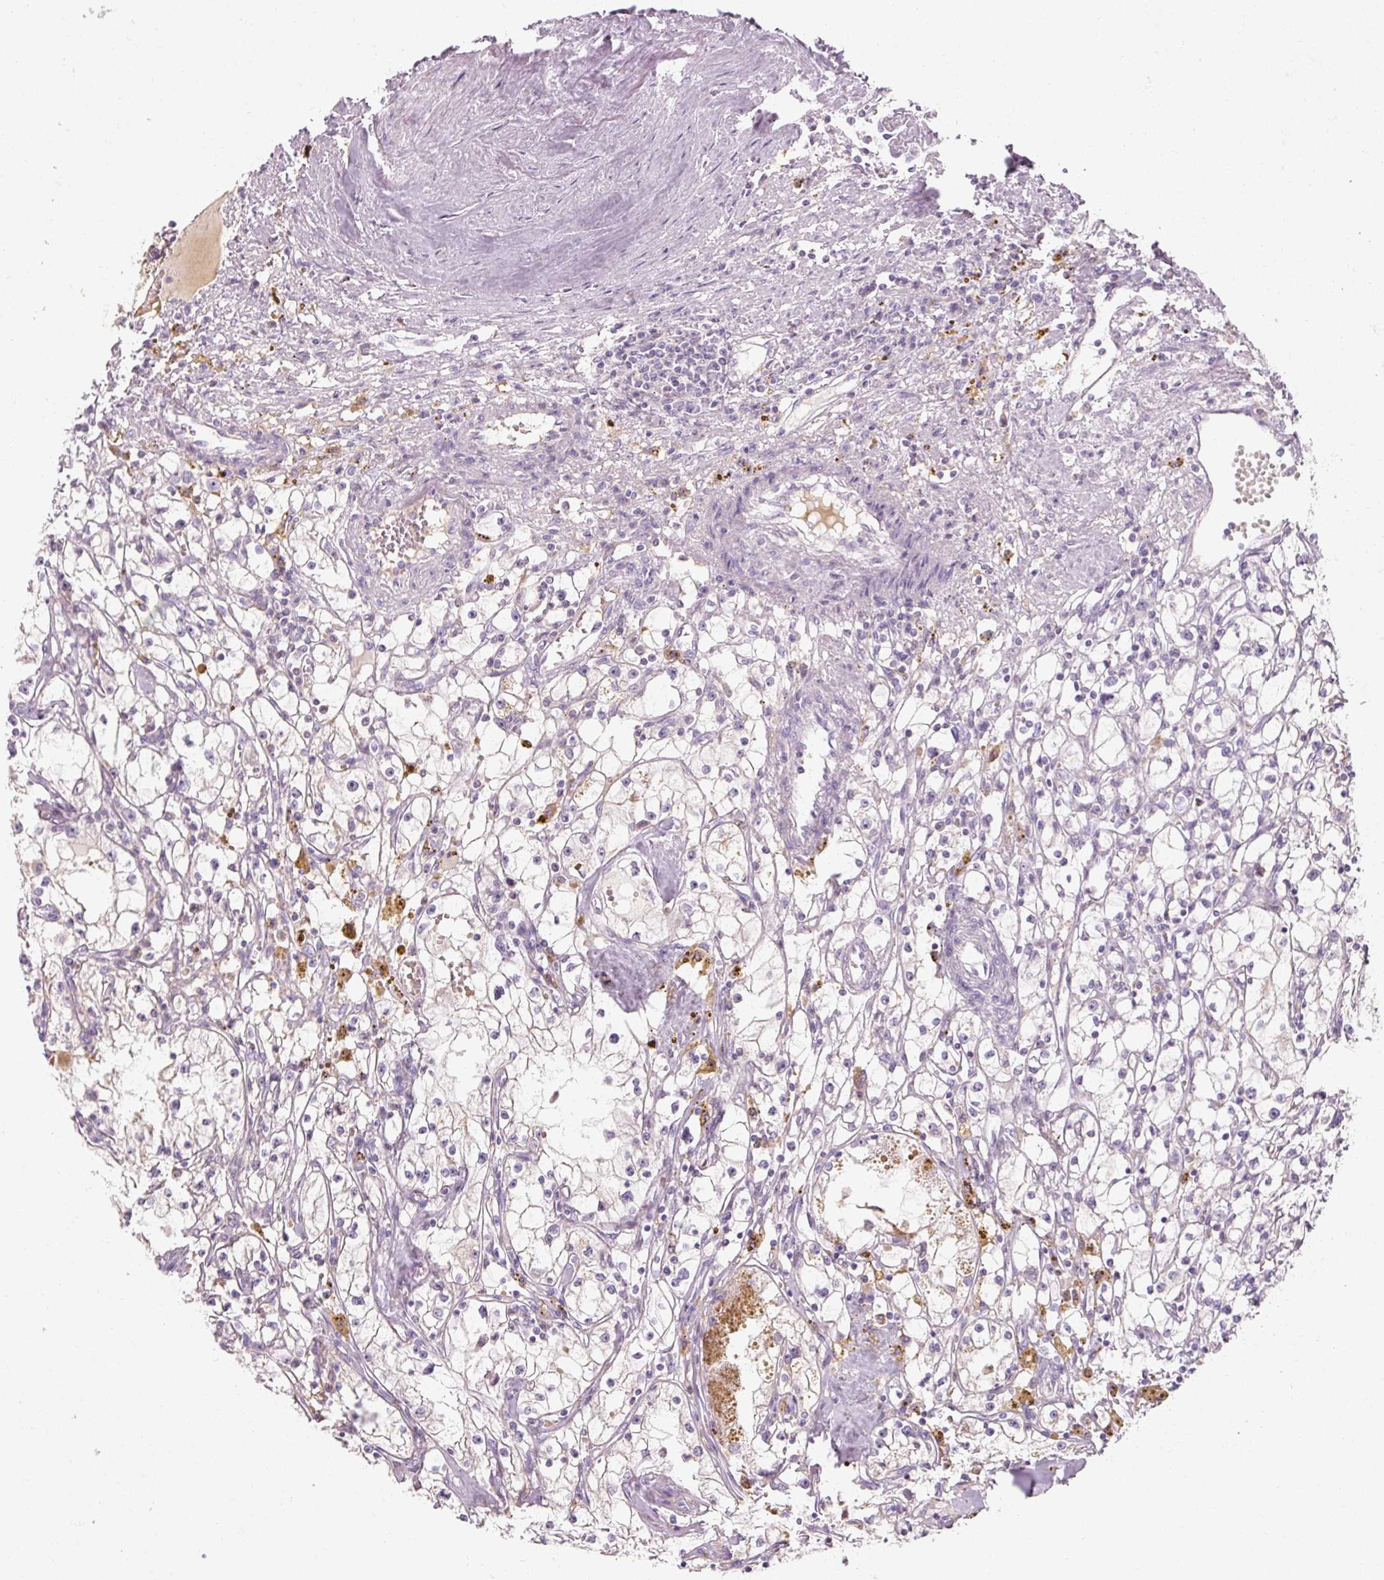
{"staining": {"intensity": "negative", "quantity": "none", "location": "none"}, "tissue": "renal cancer", "cell_type": "Tumor cells", "image_type": "cancer", "snomed": [{"axis": "morphology", "description": "Adenocarcinoma, NOS"}, {"axis": "topography", "description": "Kidney"}], "caption": "IHC image of human renal cancer (adenocarcinoma) stained for a protein (brown), which shows no expression in tumor cells.", "gene": "NFE2L3", "patient": {"sex": "male", "age": 56}}